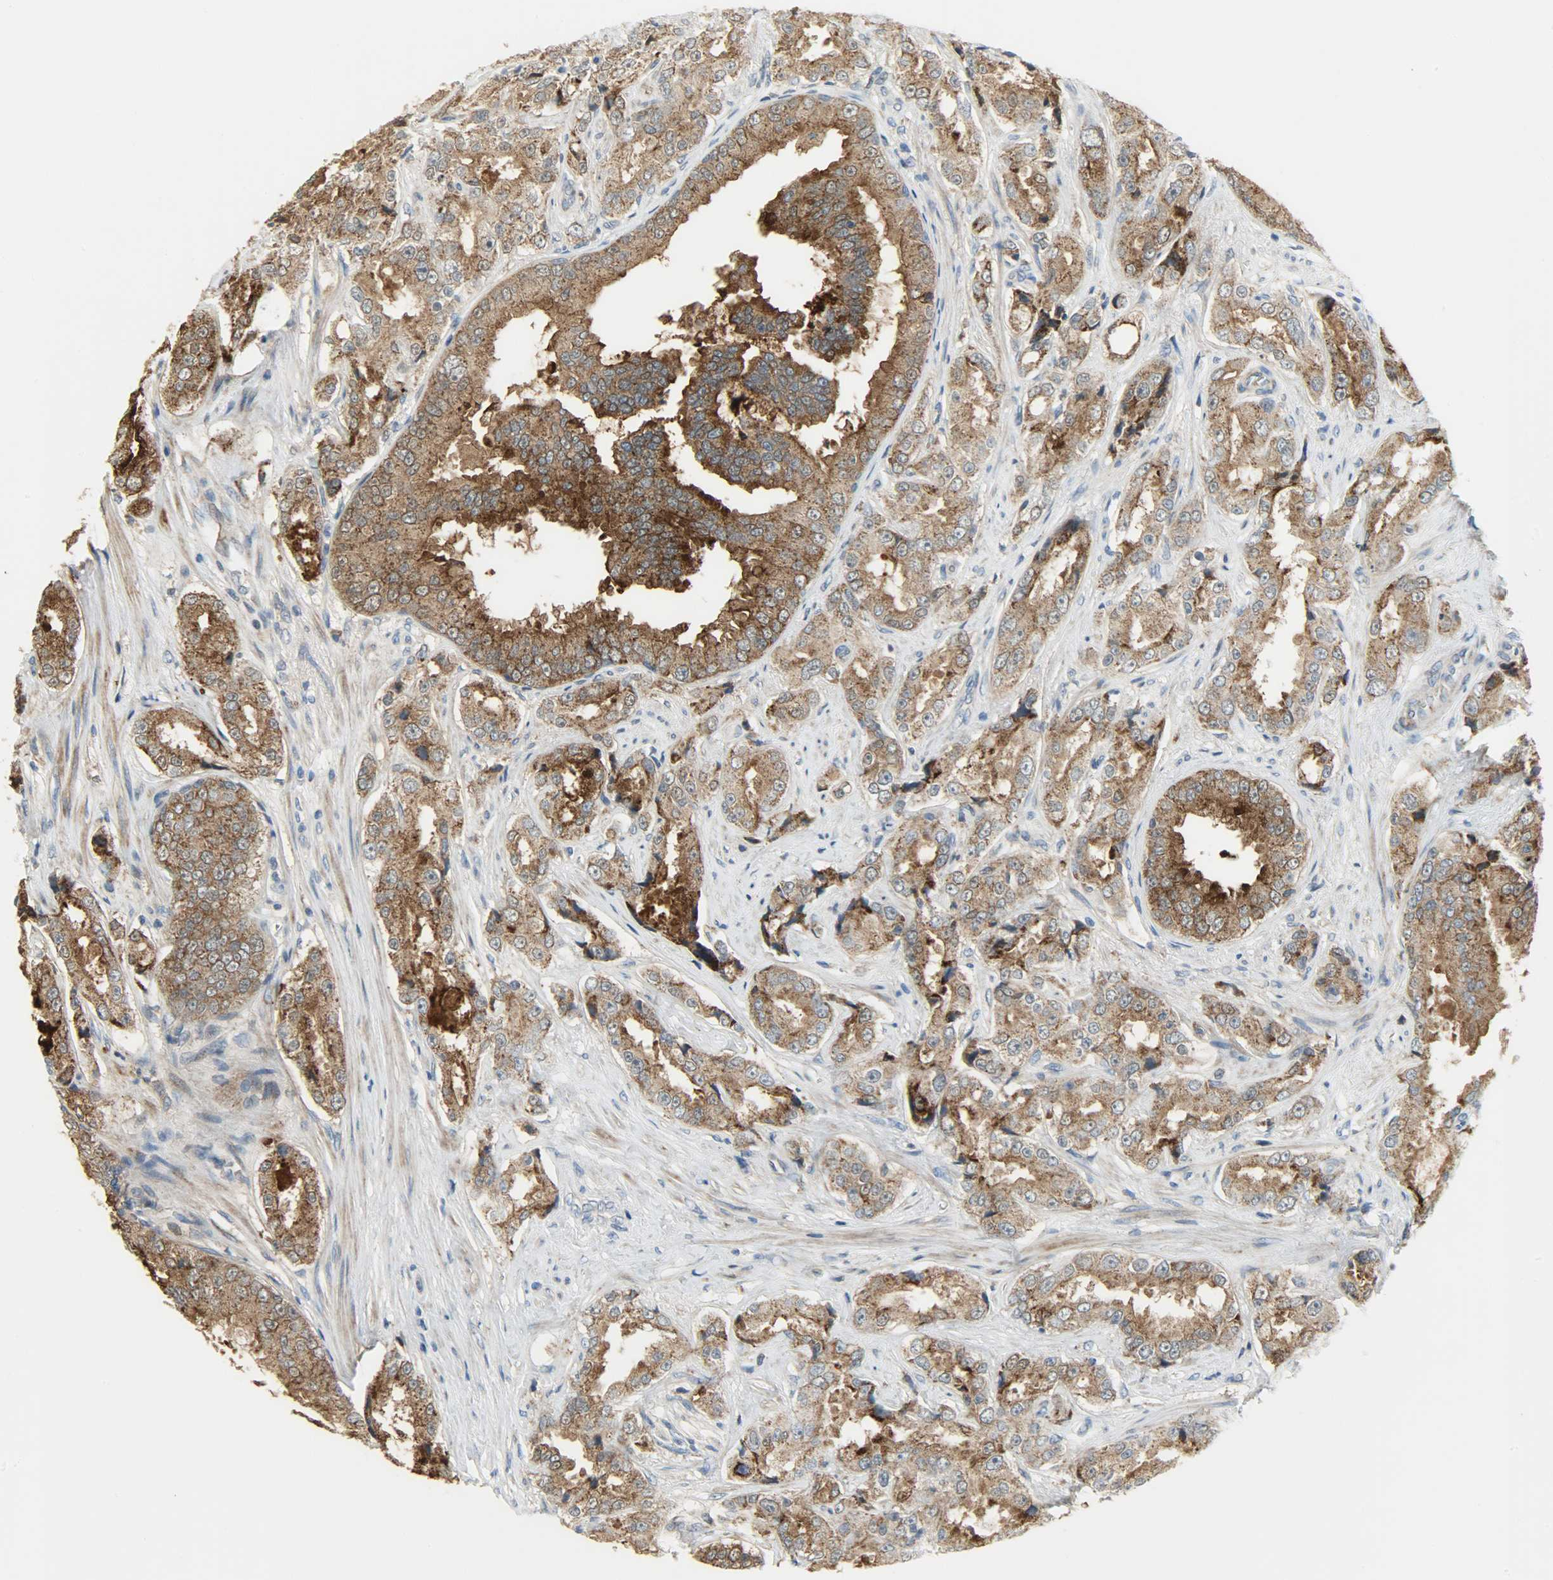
{"staining": {"intensity": "strong", "quantity": ">75%", "location": "cytoplasmic/membranous"}, "tissue": "prostate cancer", "cell_type": "Tumor cells", "image_type": "cancer", "snomed": [{"axis": "morphology", "description": "Adenocarcinoma, High grade"}, {"axis": "topography", "description": "Prostate"}], "caption": "Brown immunohistochemical staining in human high-grade adenocarcinoma (prostate) demonstrates strong cytoplasmic/membranous positivity in approximately >75% of tumor cells.", "gene": "PPP1R1B", "patient": {"sex": "male", "age": 73}}